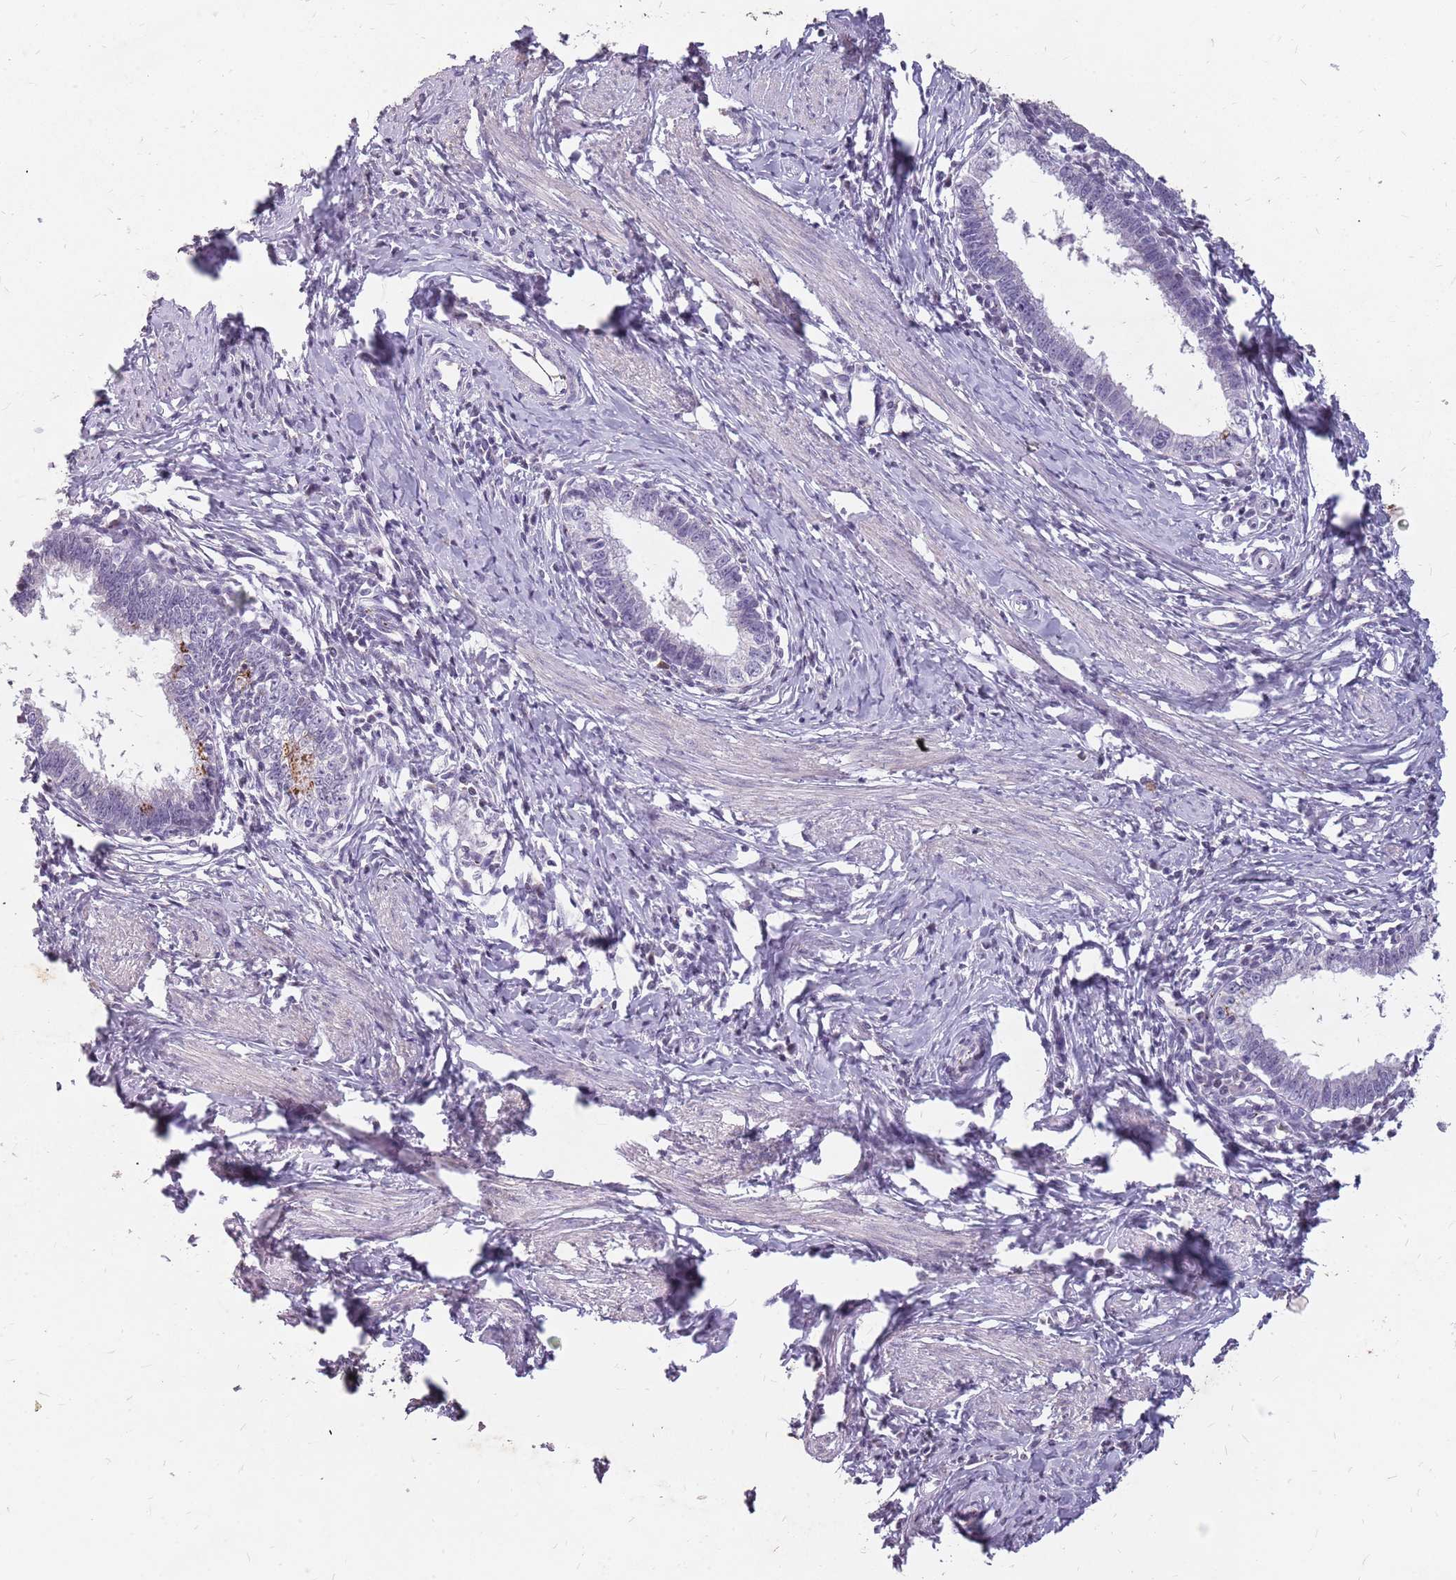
{"staining": {"intensity": "negative", "quantity": "none", "location": "none"}, "tissue": "cervical cancer", "cell_type": "Tumor cells", "image_type": "cancer", "snomed": [{"axis": "morphology", "description": "Adenocarcinoma, NOS"}, {"axis": "topography", "description": "Cervix"}], "caption": "The histopathology image exhibits no staining of tumor cells in cervical adenocarcinoma.", "gene": "NEK6", "patient": {"sex": "female", "age": 36}}